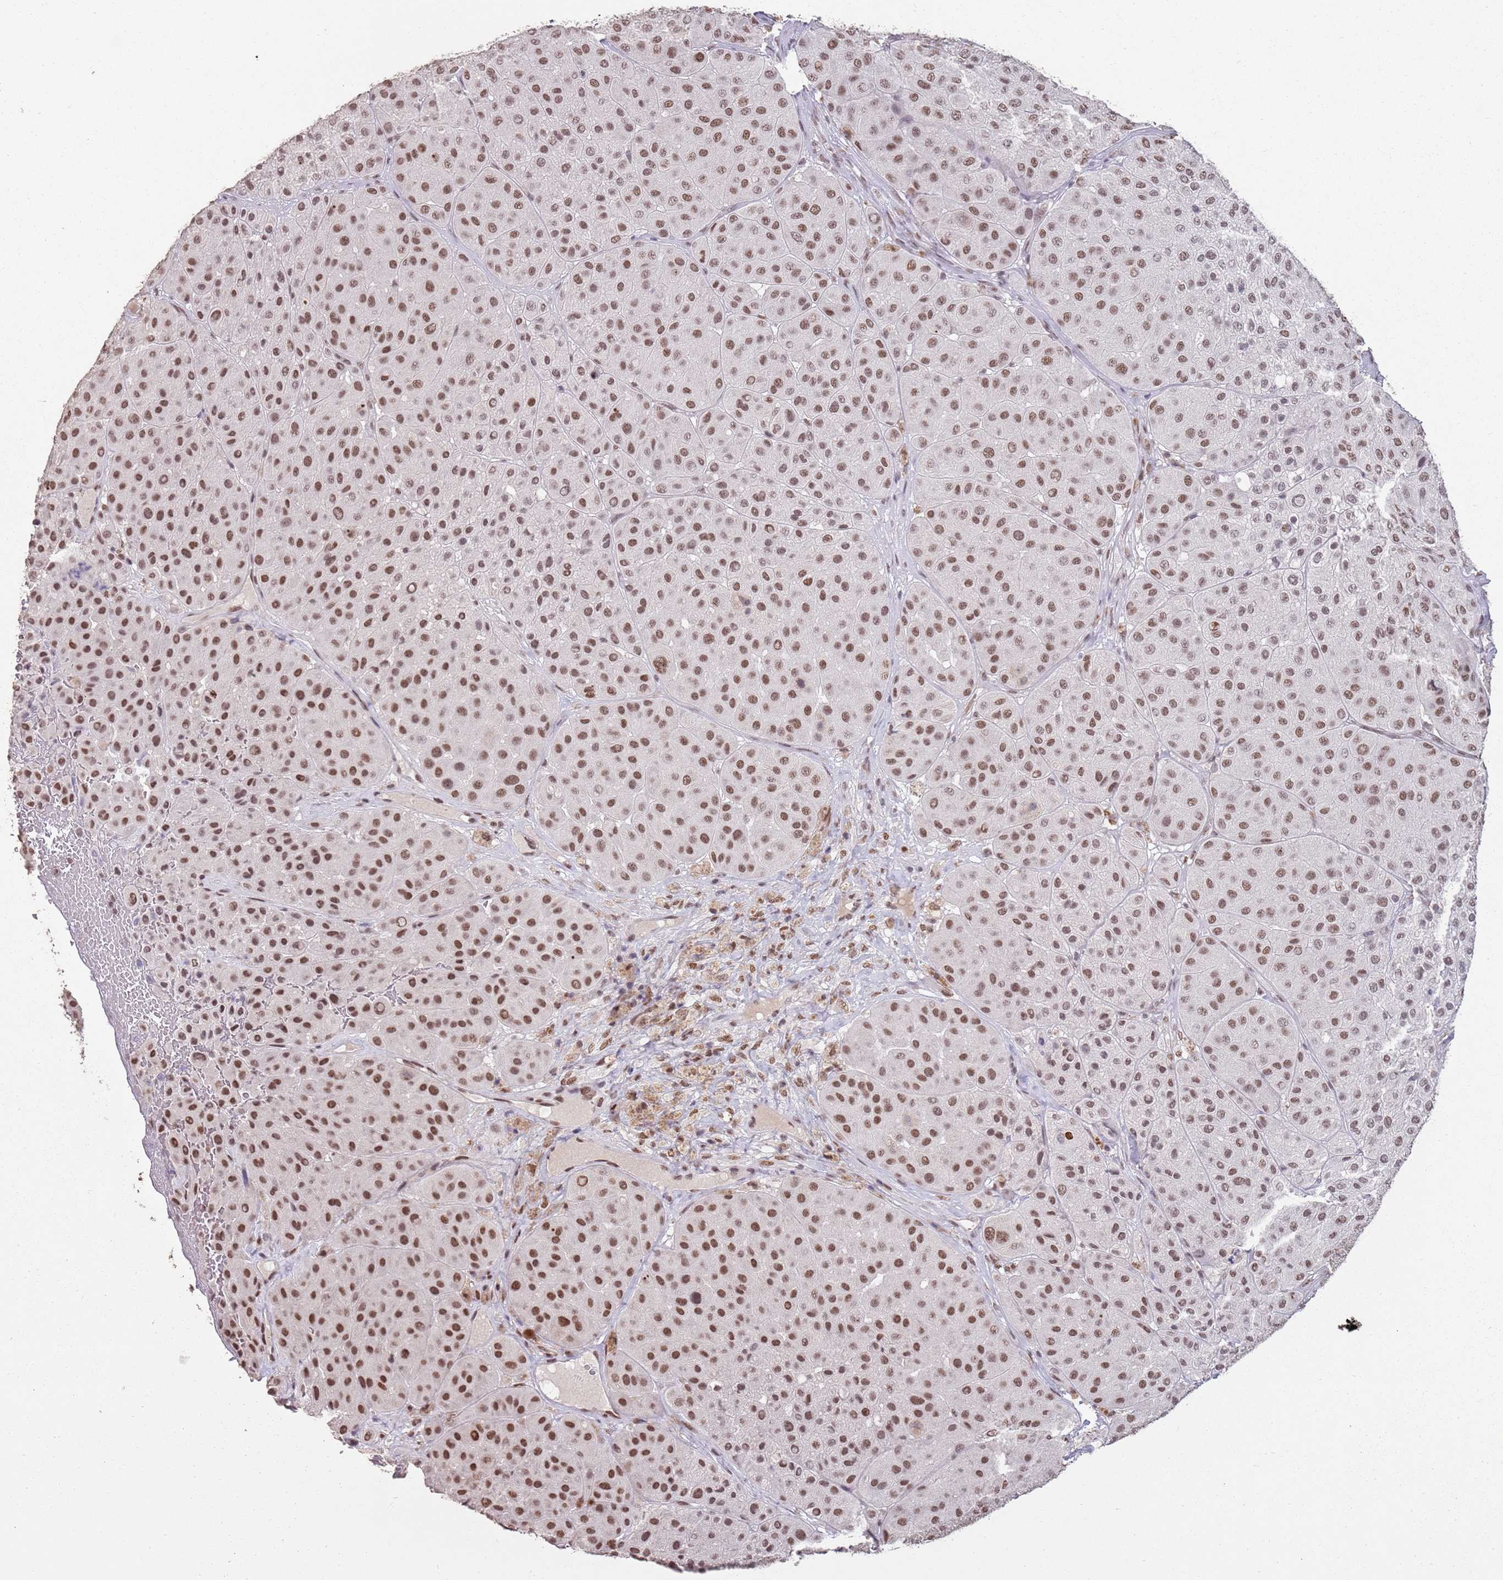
{"staining": {"intensity": "moderate", "quantity": ">75%", "location": "nuclear"}, "tissue": "melanoma", "cell_type": "Tumor cells", "image_type": "cancer", "snomed": [{"axis": "morphology", "description": "Malignant melanoma, Metastatic site"}, {"axis": "topography", "description": "Smooth muscle"}], "caption": "A brown stain shows moderate nuclear positivity of a protein in human malignant melanoma (metastatic site) tumor cells.", "gene": "ARL14EP", "patient": {"sex": "male", "age": 41}}